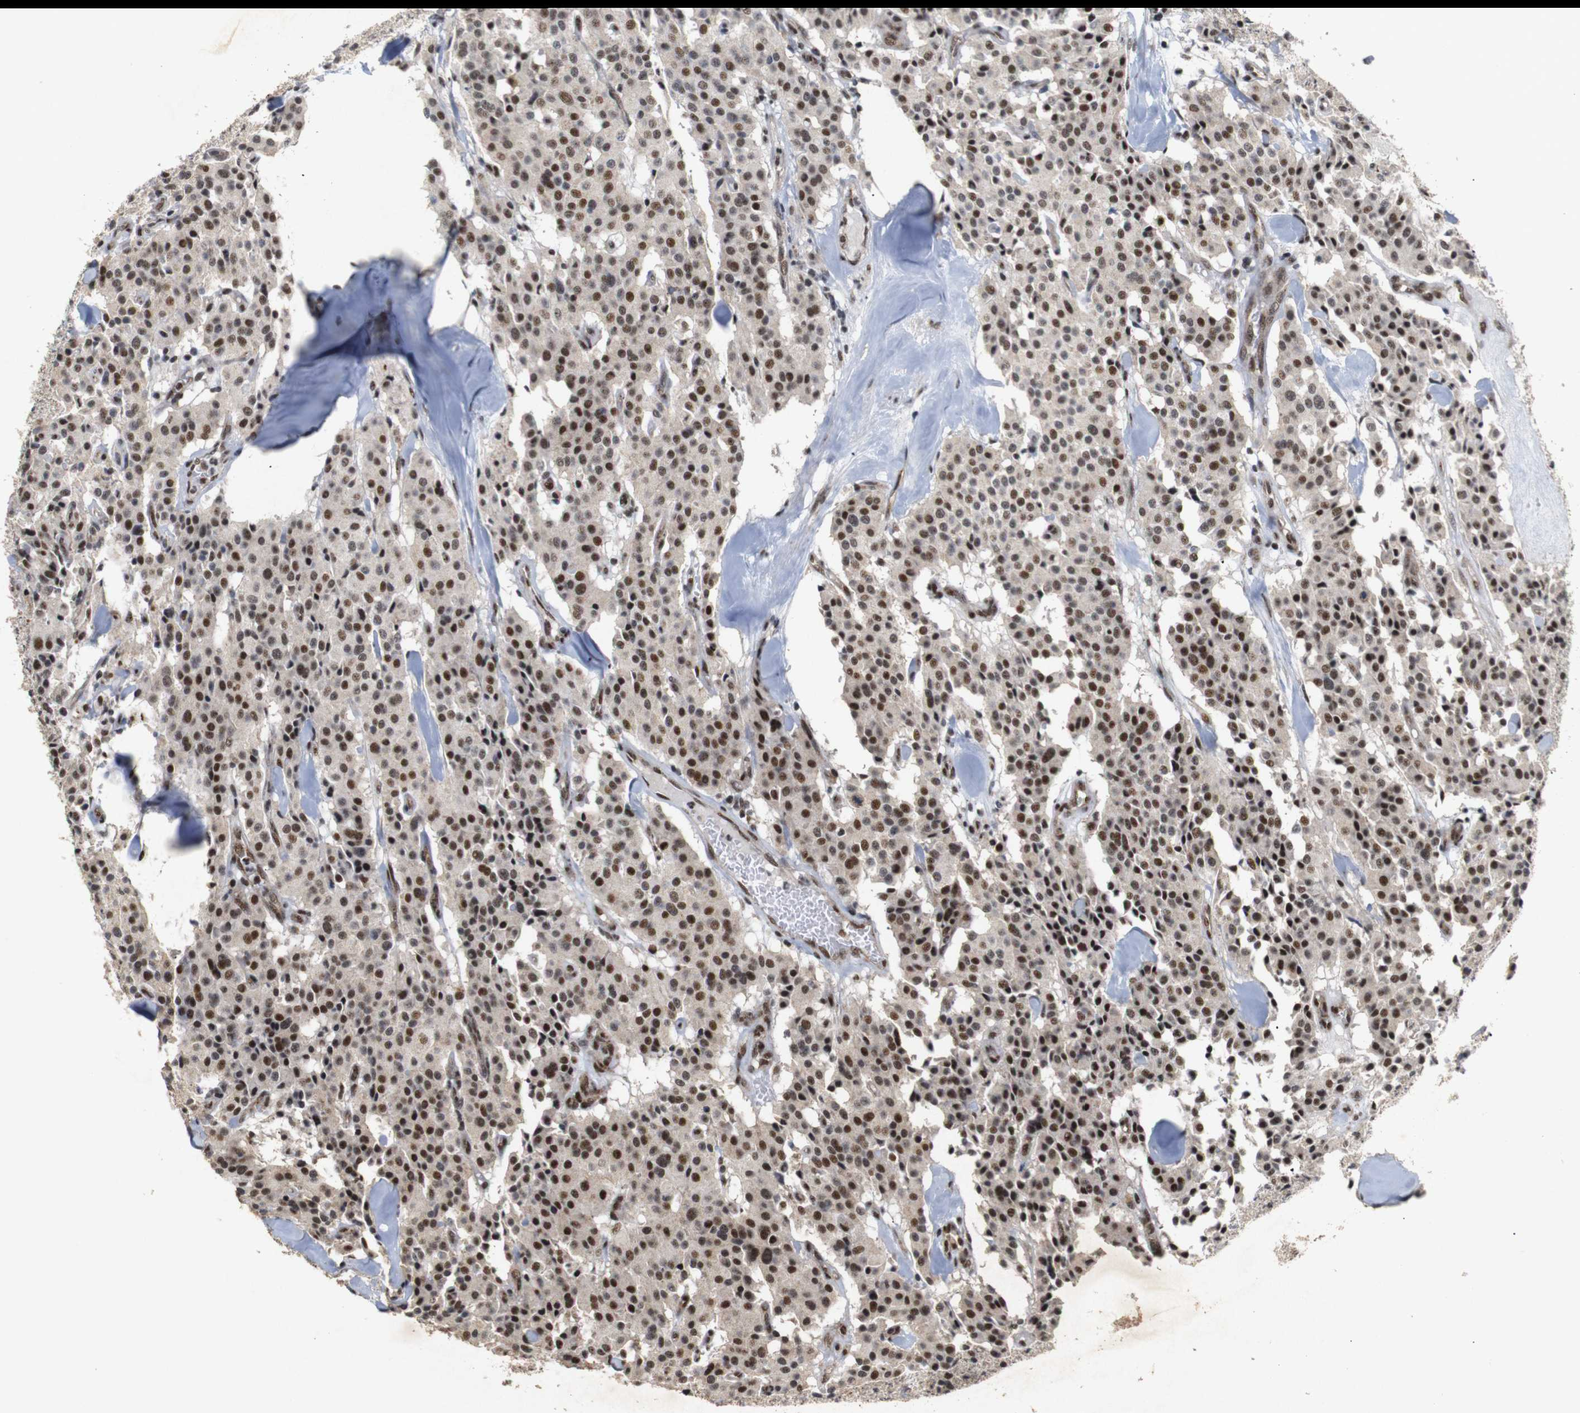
{"staining": {"intensity": "moderate", "quantity": "25%-75%", "location": "nuclear"}, "tissue": "carcinoid", "cell_type": "Tumor cells", "image_type": "cancer", "snomed": [{"axis": "morphology", "description": "Carcinoid, malignant, NOS"}, {"axis": "topography", "description": "Lung"}], "caption": "Tumor cells exhibit moderate nuclear expression in approximately 25%-75% of cells in carcinoid. (IHC, brightfield microscopy, high magnification).", "gene": "PYM1", "patient": {"sex": "male", "age": 30}}